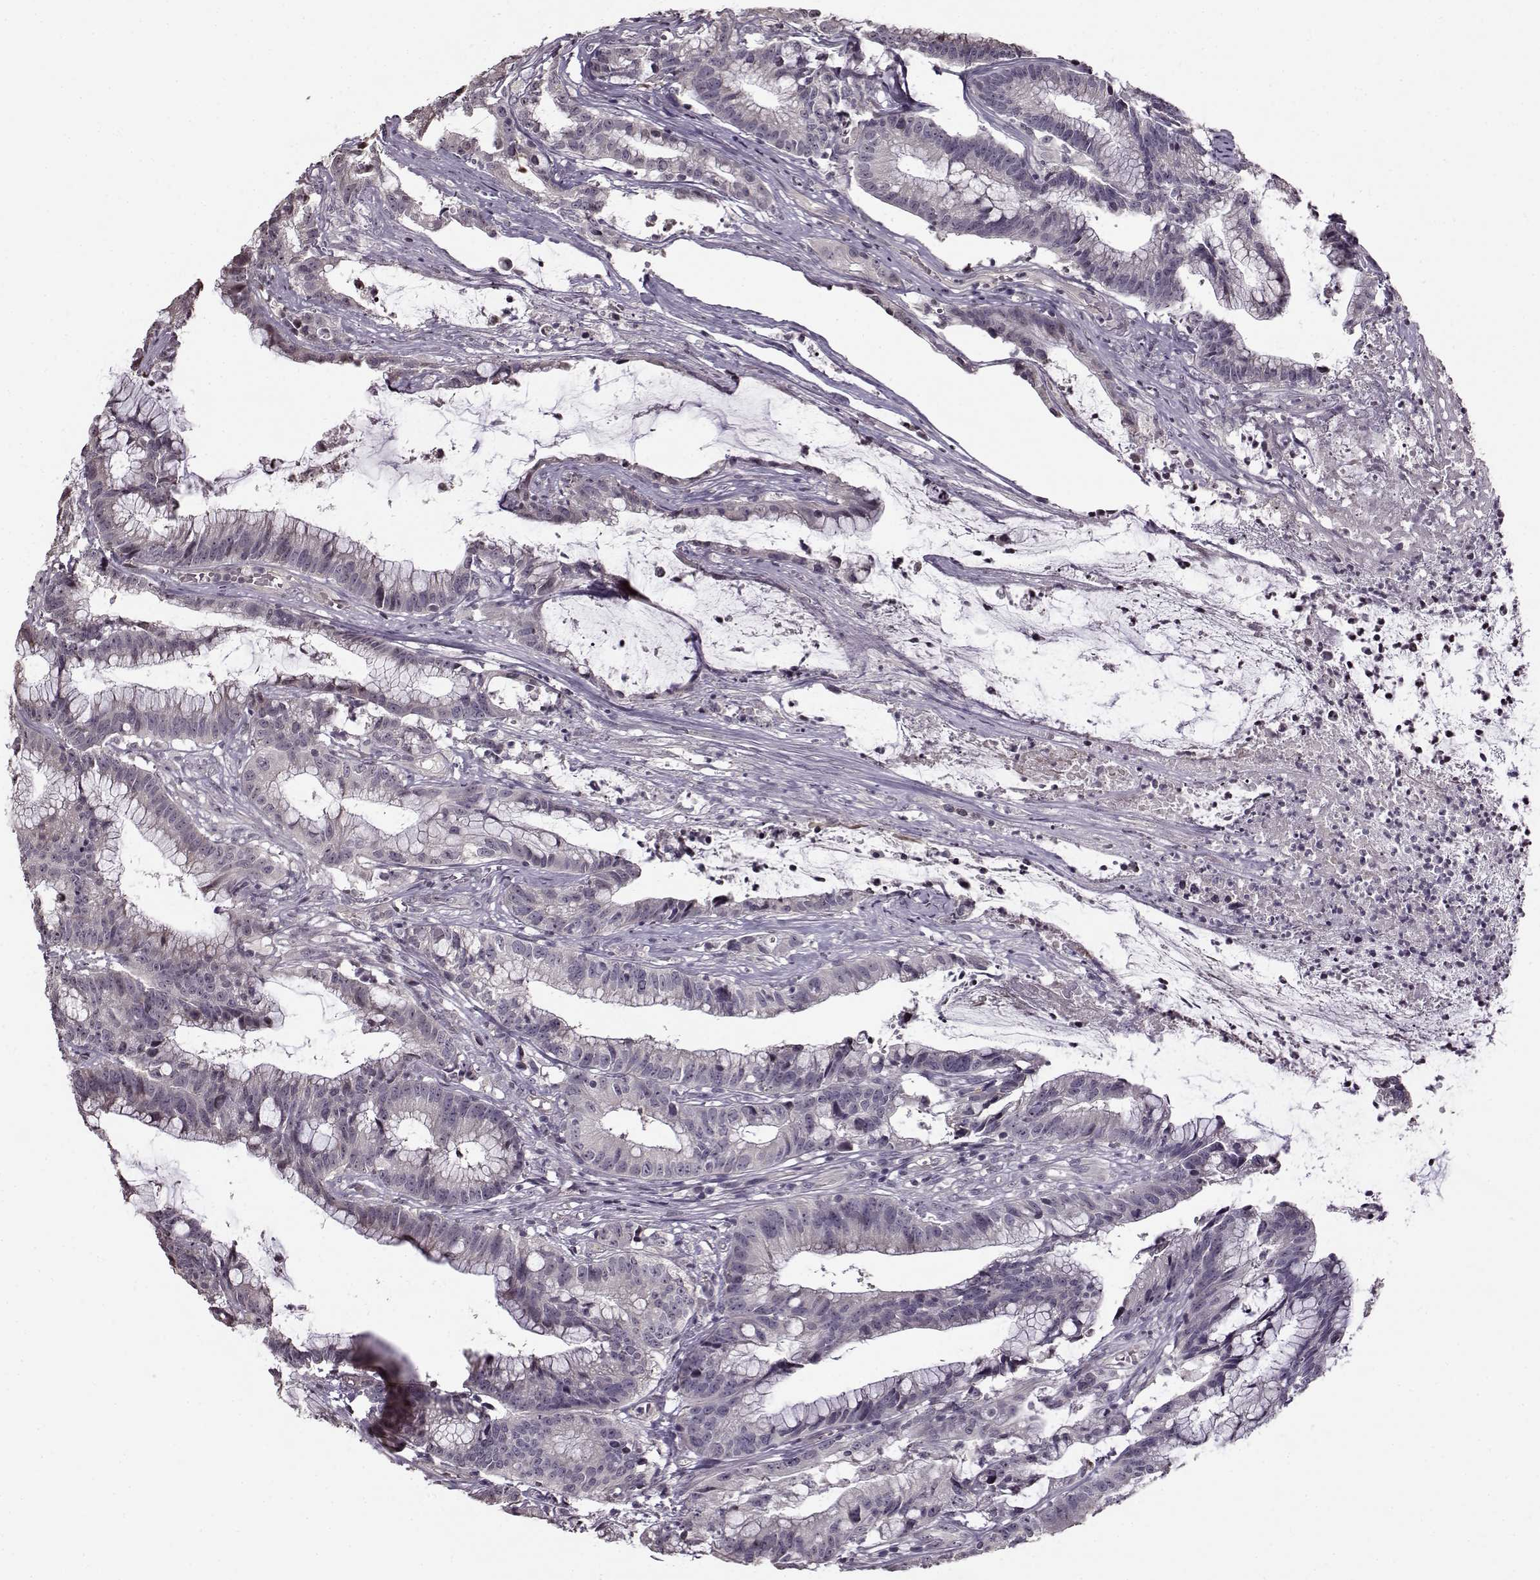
{"staining": {"intensity": "negative", "quantity": "none", "location": "none"}, "tissue": "colorectal cancer", "cell_type": "Tumor cells", "image_type": "cancer", "snomed": [{"axis": "morphology", "description": "Adenocarcinoma, NOS"}, {"axis": "topography", "description": "Colon"}], "caption": "A photomicrograph of colorectal cancer (adenocarcinoma) stained for a protein displays no brown staining in tumor cells. The staining is performed using DAB (3,3'-diaminobenzidine) brown chromogen with nuclei counter-stained in using hematoxylin.", "gene": "FSHB", "patient": {"sex": "female", "age": 78}}